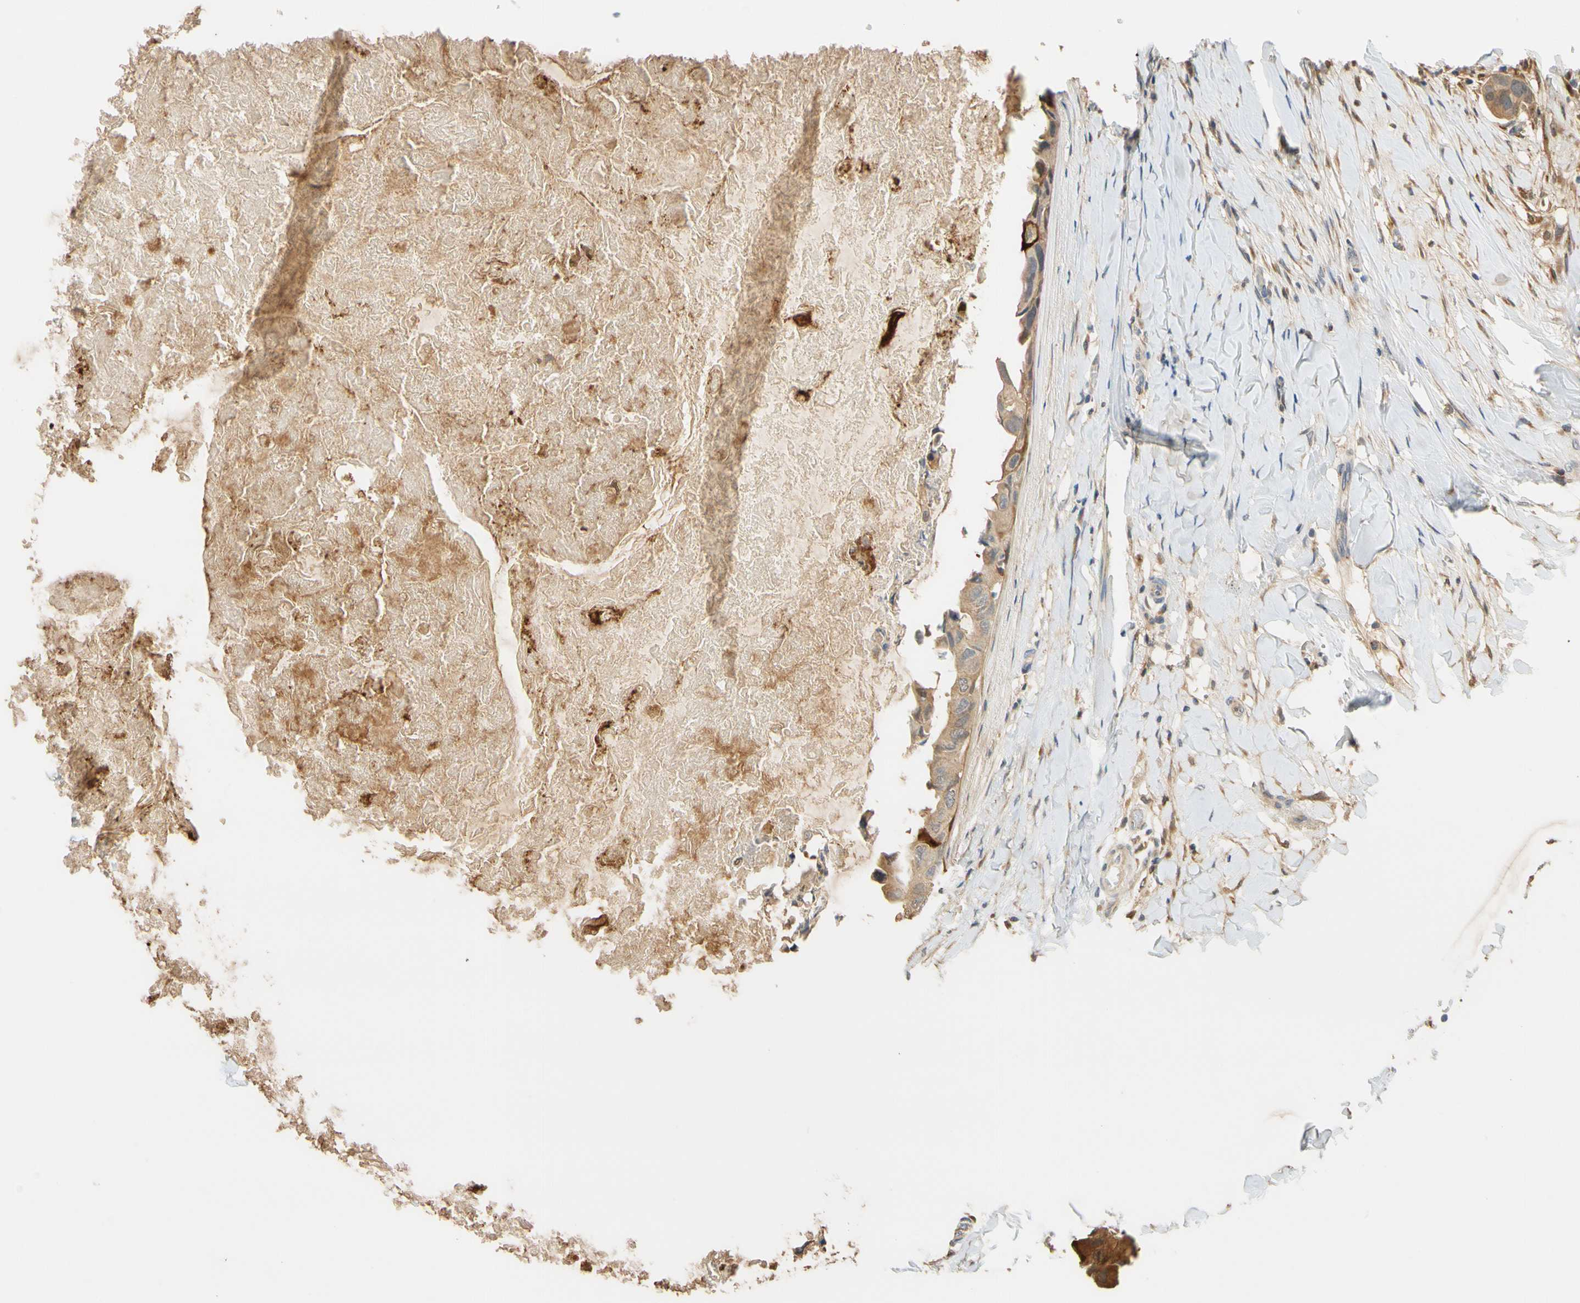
{"staining": {"intensity": "weak", "quantity": ">75%", "location": "cytoplasmic/membranous"}, "tissue": "breast cancer", "cell_type": "Tumor cells", "image_type": "cancer", "snomed": [{"axis": "morphology", "description": "Duct carcinoma"}, {"axis": "topography", "description": "Breast"}], "caption": "Invasive ductal carcinoma (breast) tissue exhibits weak cytoplasmic/membranous positivity in approximately >75% of tumor cells, visualized by immunohistochemistry. The staining was performed using DAB (3,3'-diaminobenzidine), with brown indicating positive protein expression. Nuclei are stained blue with hematoxylin.", "gene": "GPSM2", "patient": {"sex": "female", "age": 40}}